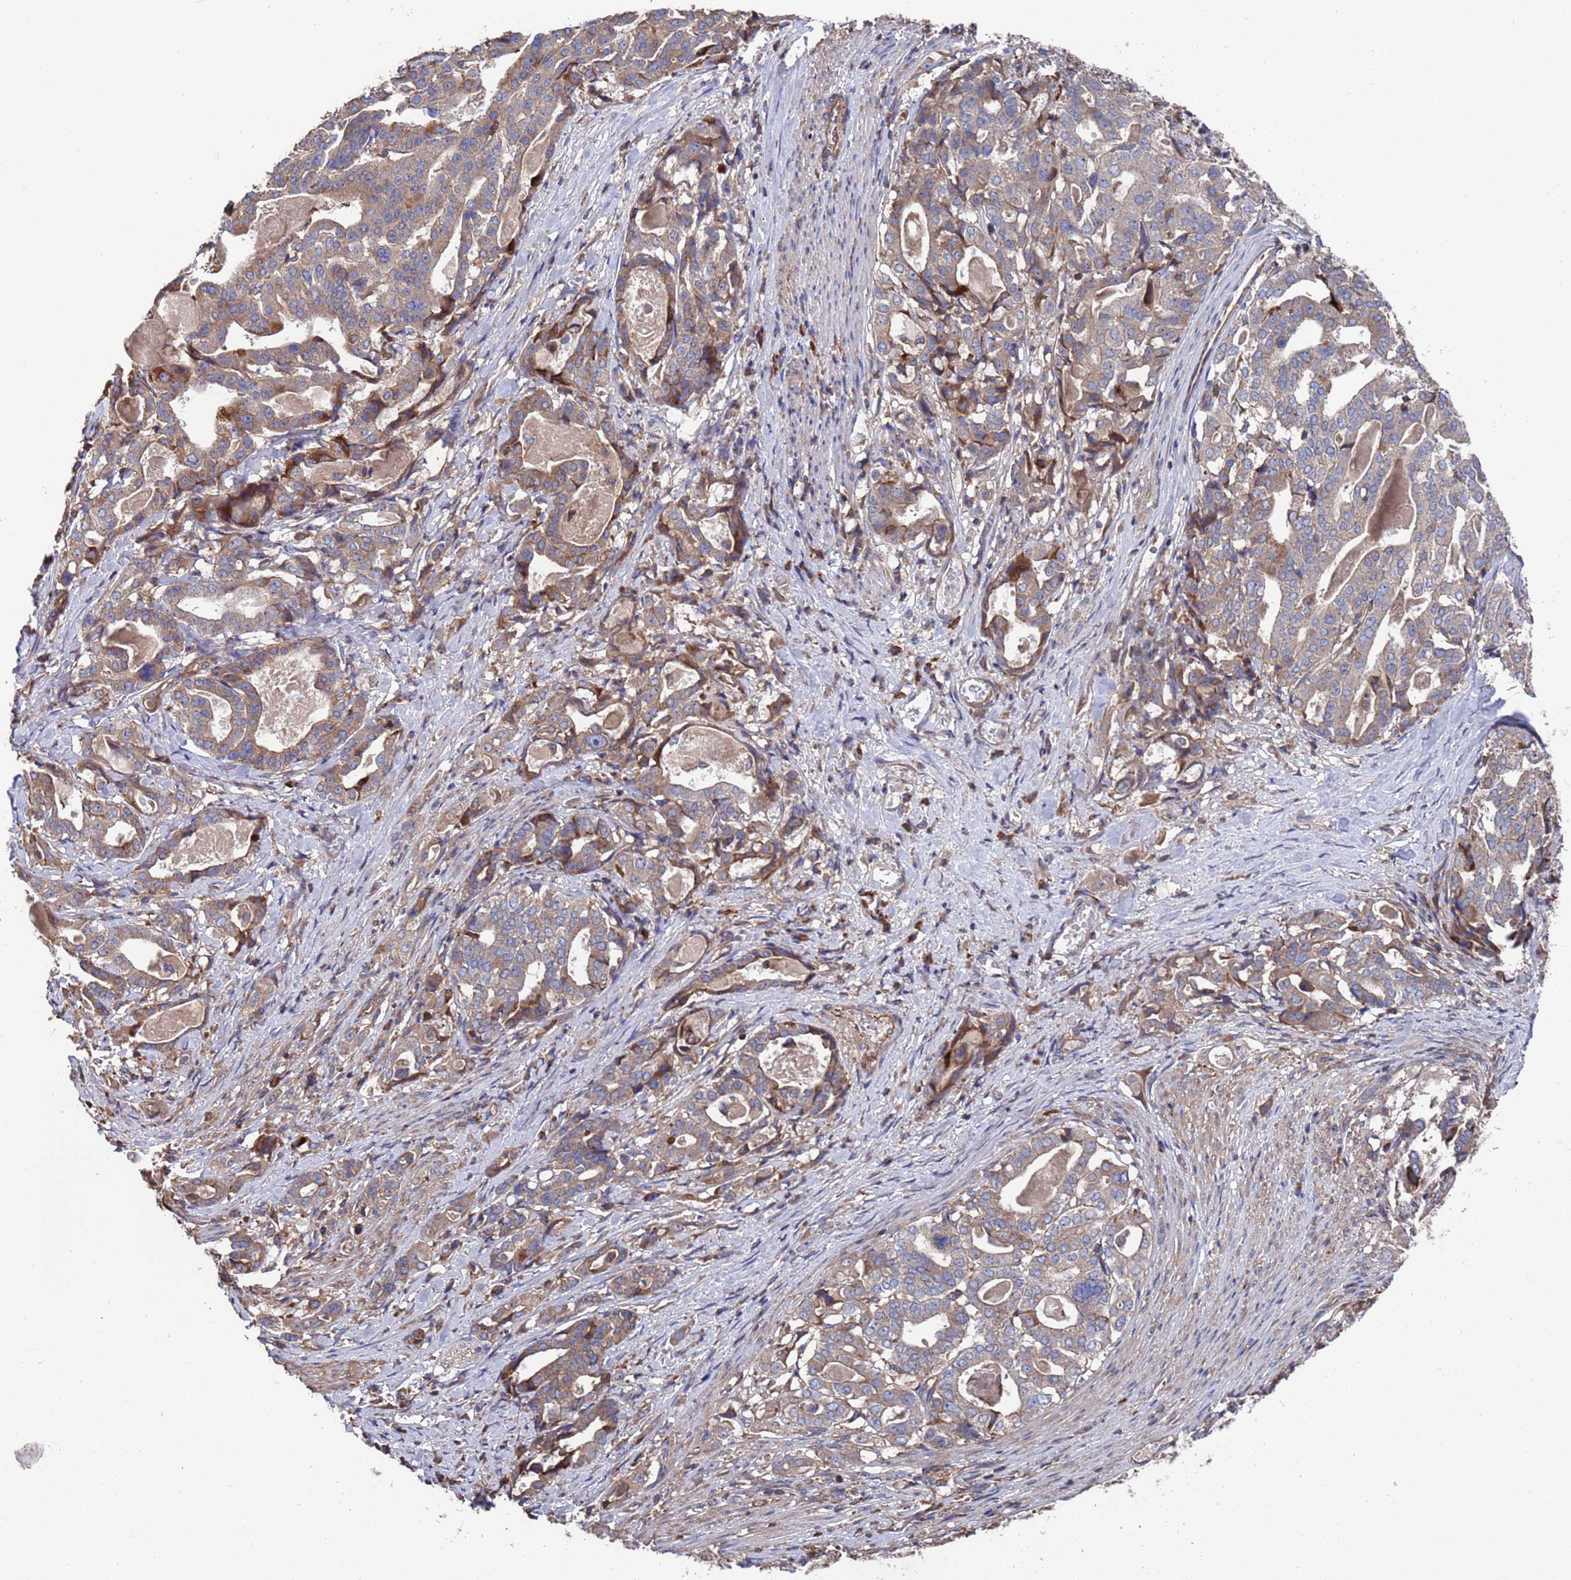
{"staining": {"intensity": "moderate", "quantity": "25%-75%", "location": "cytoplasmic/membranous"}, "tissue": "stomach cancer", "cell_type": "Tumor cells", "image_type": "cancer", "snomed": [{"axis": "morphology", "description": "Adenocarcinoma, NOS"}, {"axis": "topography", "description": "Stomach"}], "caption": "Immunohistochemistry micrograph of neoplastic tissue: human stomach adenocarcinoma stained using IHC exhibits medium levels of moderate protein expression localized specifically in the cytoplasmic/membranous of tumor cells, appearing as a cytoplasmic/membranous brown color.", "gene": "PYCR1", "patient": {"sex": "male", "age": 48}}